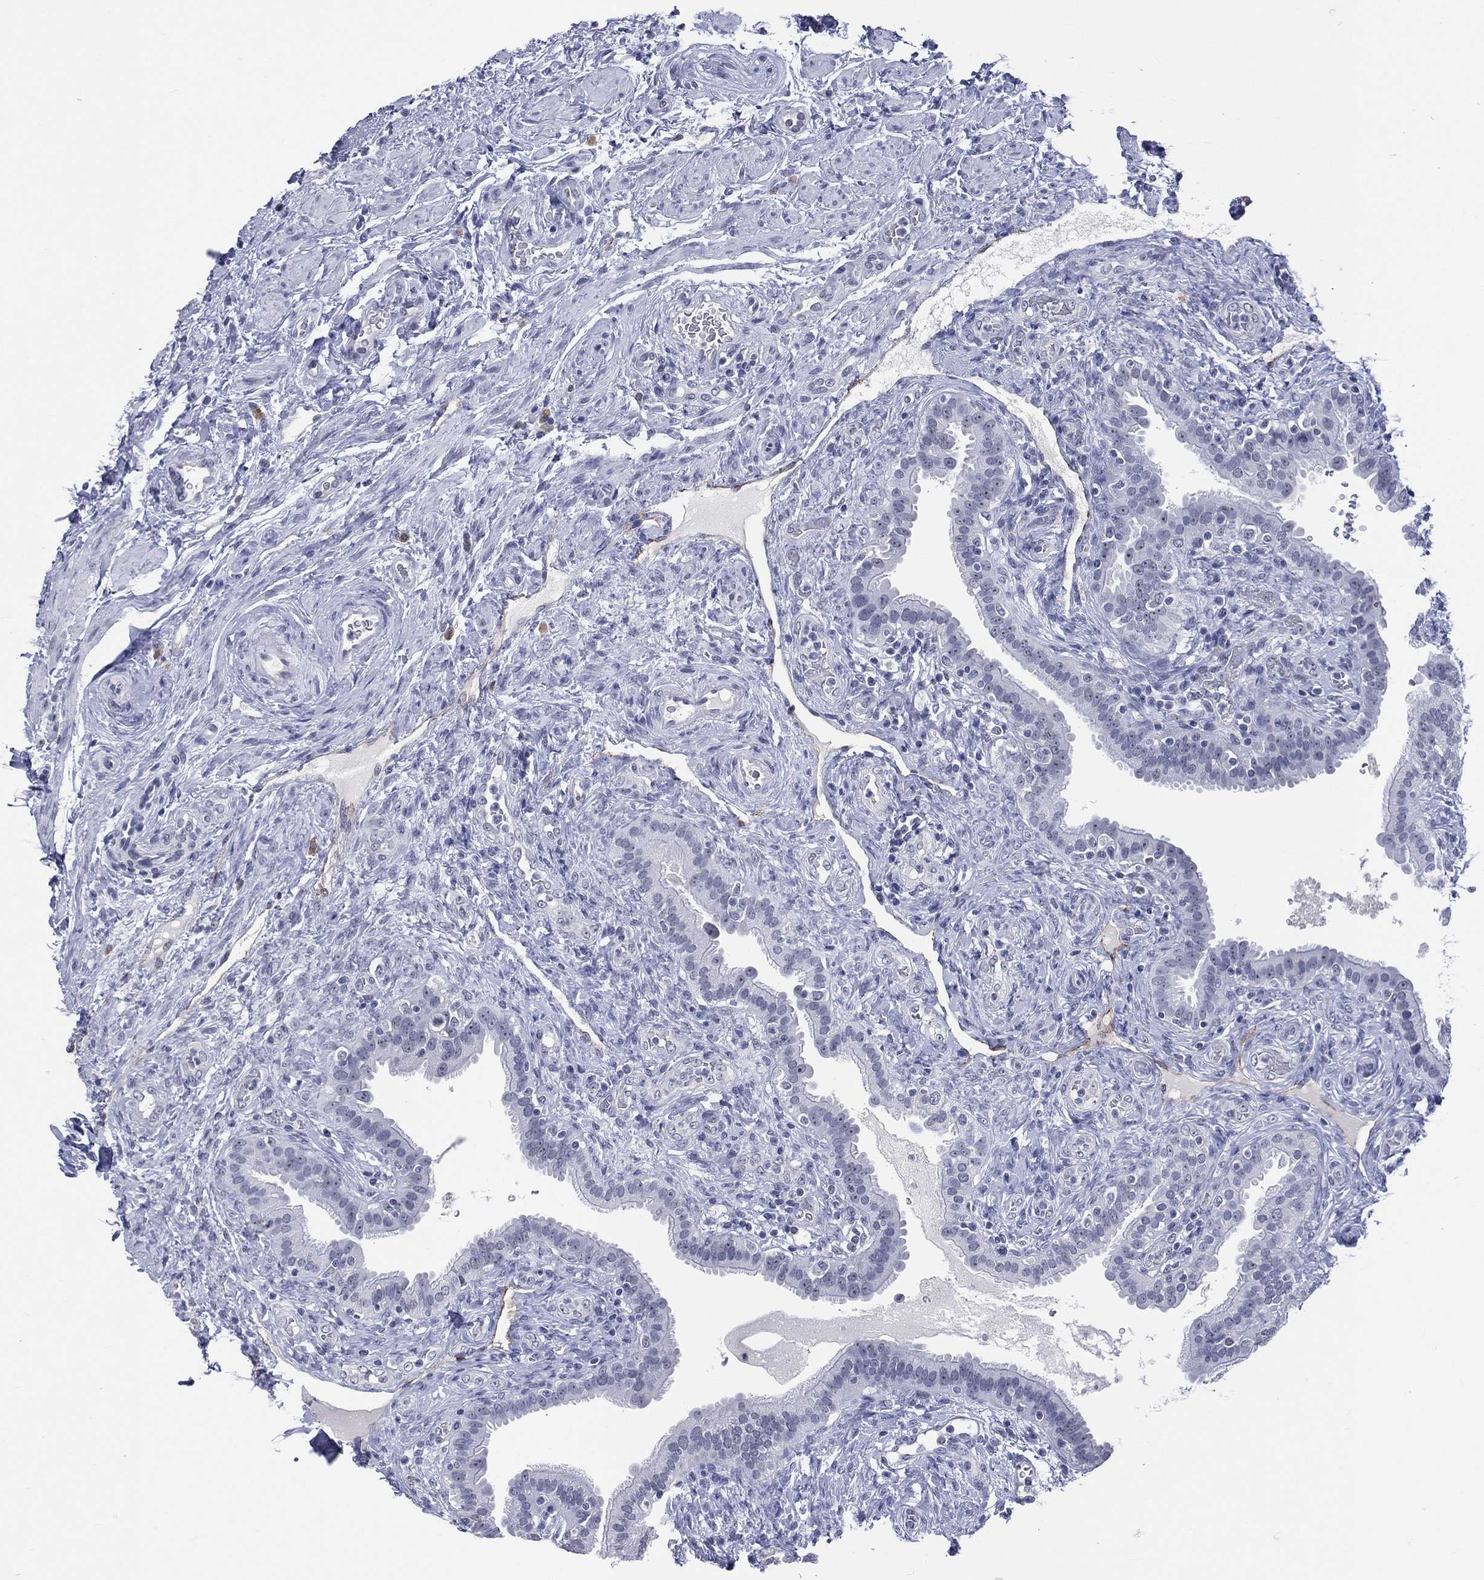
{"staining": {"intensity": "negative", "quantity": "none", "location": "none"}, "tissue": "fallopian tube", "cell_type": "Glandular cells", "image_type": "normal", "snomed": [{"axis": "morphology", "description": "Normal tissue, NOS"}, {"axis": "topography", "description": "Fallopian tube"}], "caption": "Immunohistochemistry (IHC) micrograph of unremarkable fallopian tube stained for a protein (brown), which exhibits no staining in glandular cells.", "gene": "SSX1", "patient": {"sex": "female", "age": 41}}